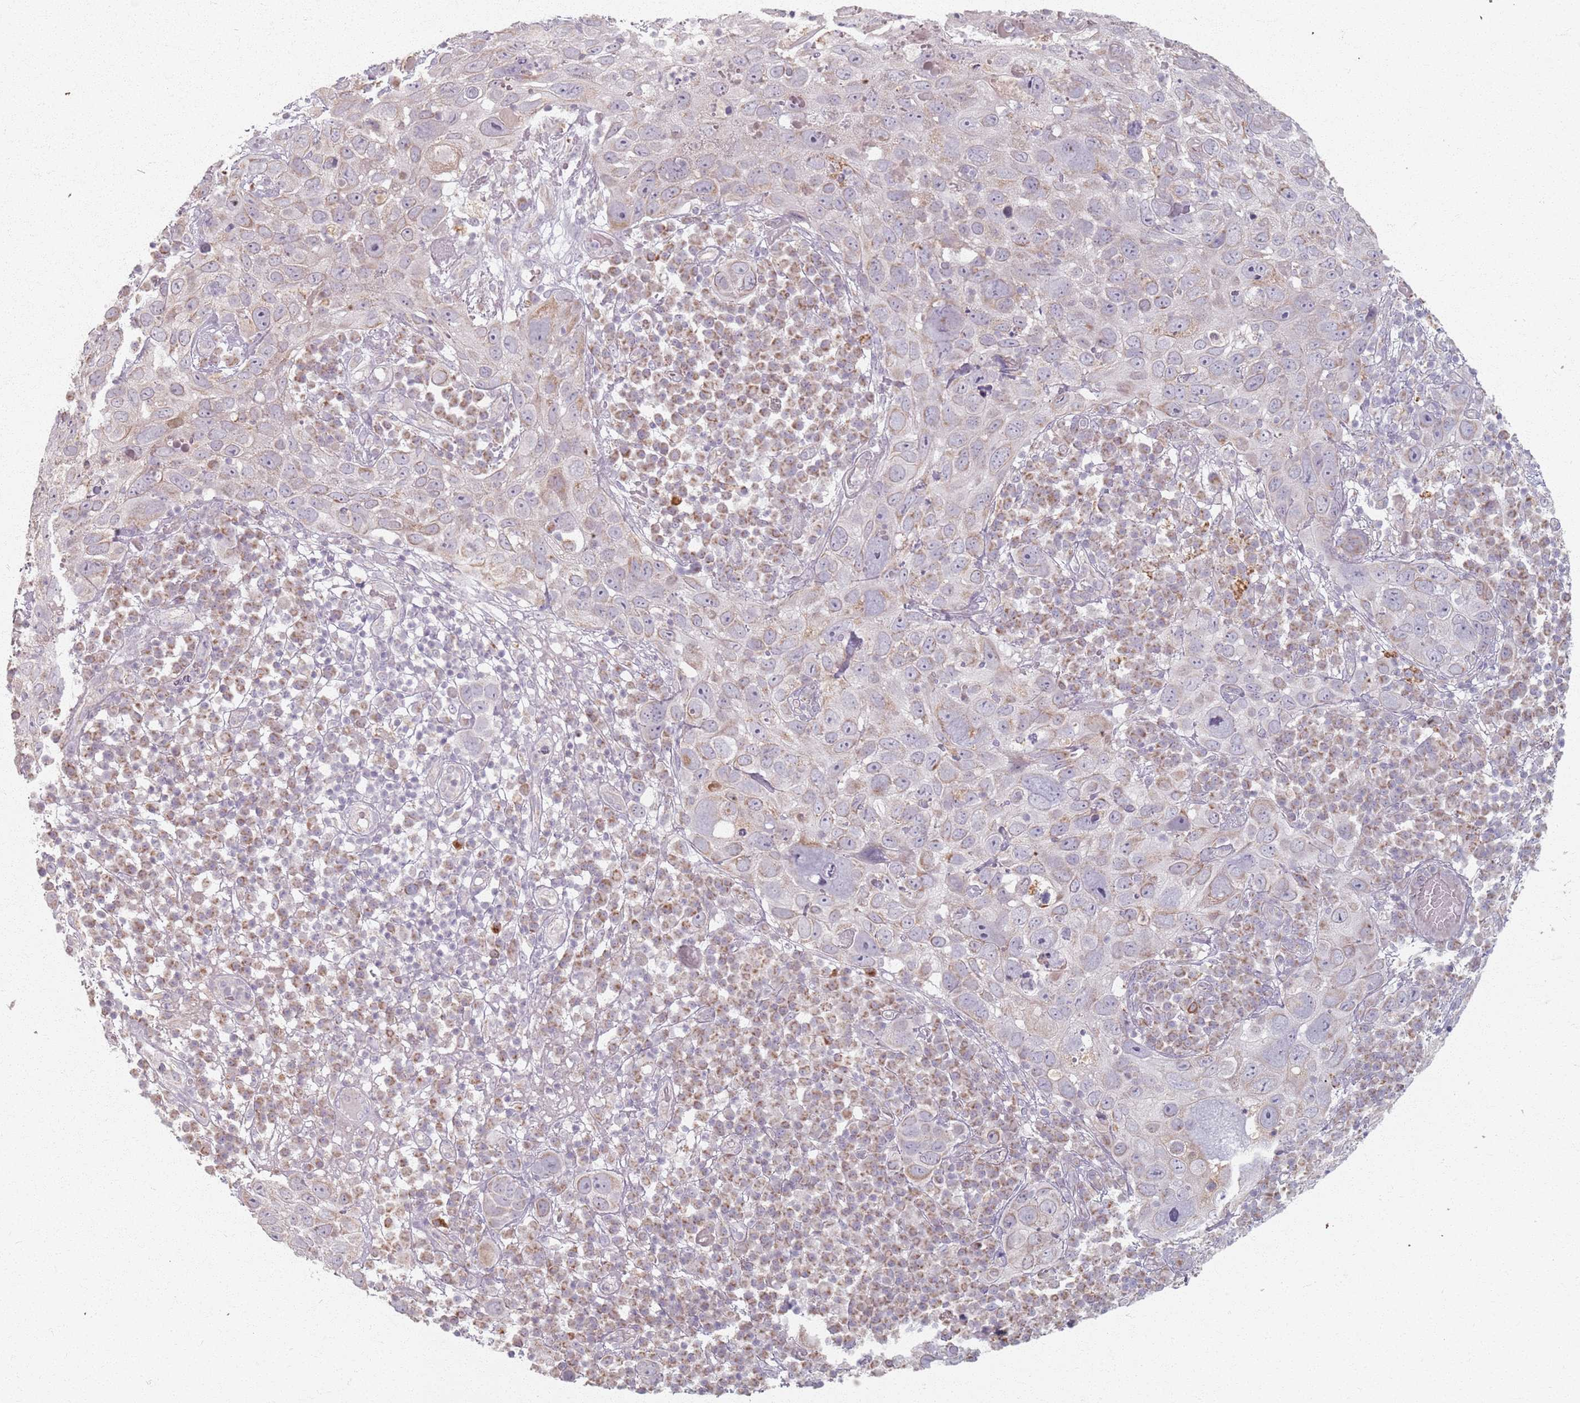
{"staining": {"intensity": "weak", "quantity": "25%-75%", "location": "cytoplasmic/membranous"}, "tissue": "skin cancer", "cell_type": "Tumor cells", "image_type": "cancer", "snomed": [{"axis": "morphology", "description": "Squamous cell carcinoma in situ, NOS"}, {"axis": "morphology", "description": "Squamous cell carcinoma, NOS"}, {"axis": "topography", "description": "Skin"}], "caption": "Immunohistochemistry (IHC) of skin cancer shows low levels of weak cytoplasmic/membranous positivity in about 25%-75% of tumor cells.", "gene": "PKD2L2", "patient": {"sex": "male", "age": 93}}